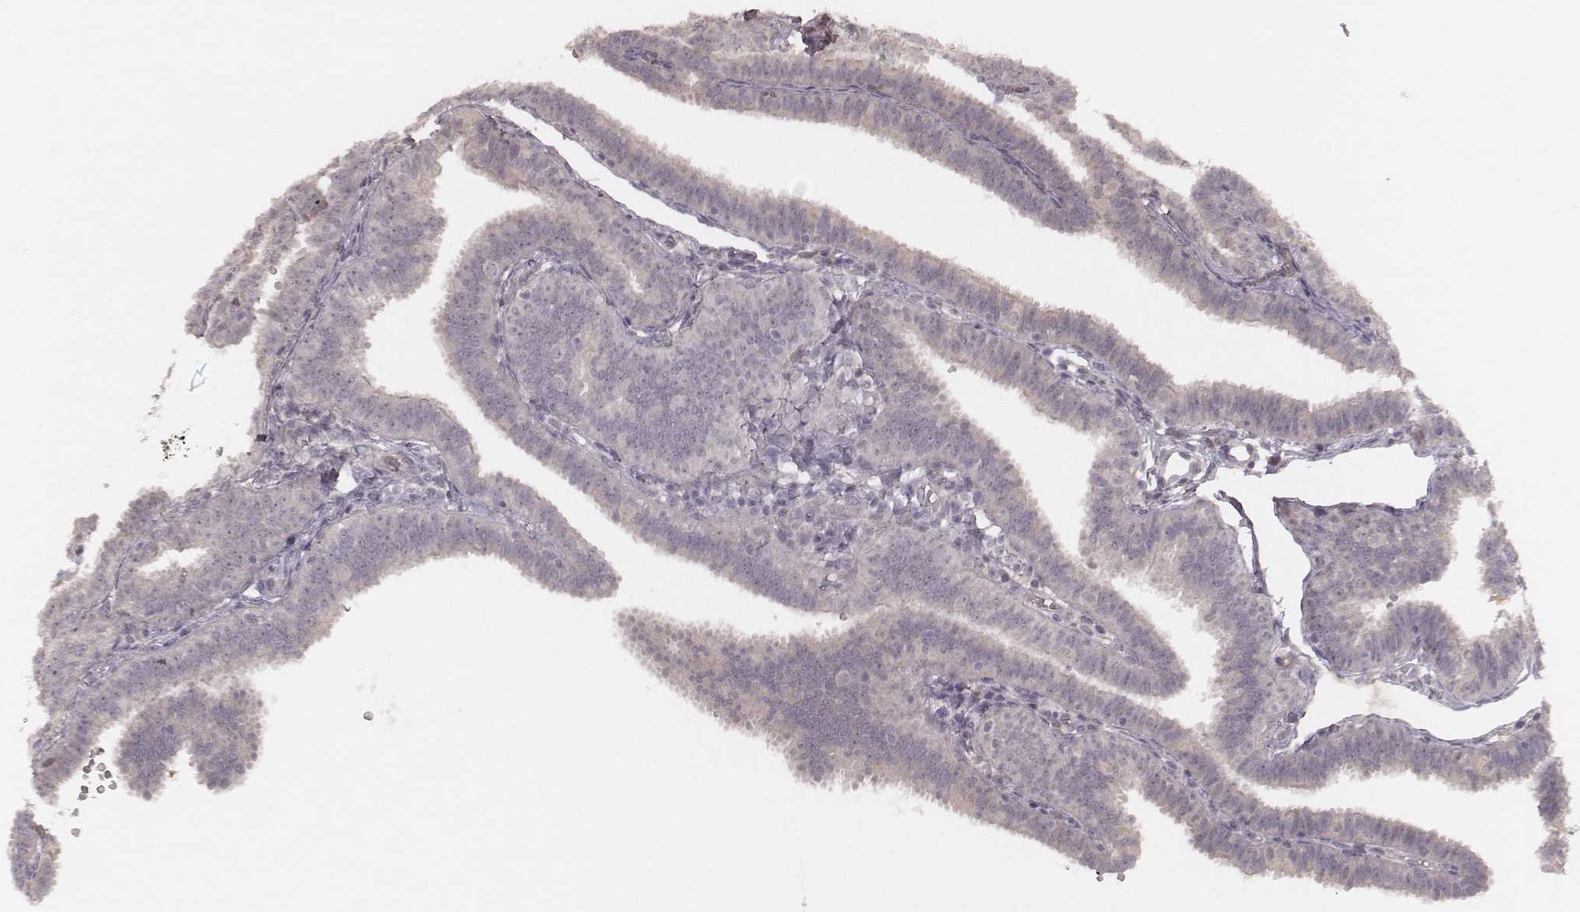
{"staining": {"intensity": "negative", "quantity": "none", "location": "none"}, "tissue": "fallopian tube", "cell_type": "Glandular cells", "image_type": "normal", "snomed": [{"axis": "morphology", "description": "Normal tissue, NOS"}, {"axis": "topography", "description": "Fallopian tube"}], "caption": "Immunohistochemistry (IHC) photomicrograph of normal fallopian tube: fallopian tube stained with DAB (3,3'-diaminobenzidine) displays no significant protein staining in glandular cells. Brightfield microscopy of IHC stained with DAB (brown) and hematoxylin (blue), captured at high magnification.", "gene": "FAM13B", "patient": {"sex": "female", "age": 25}}